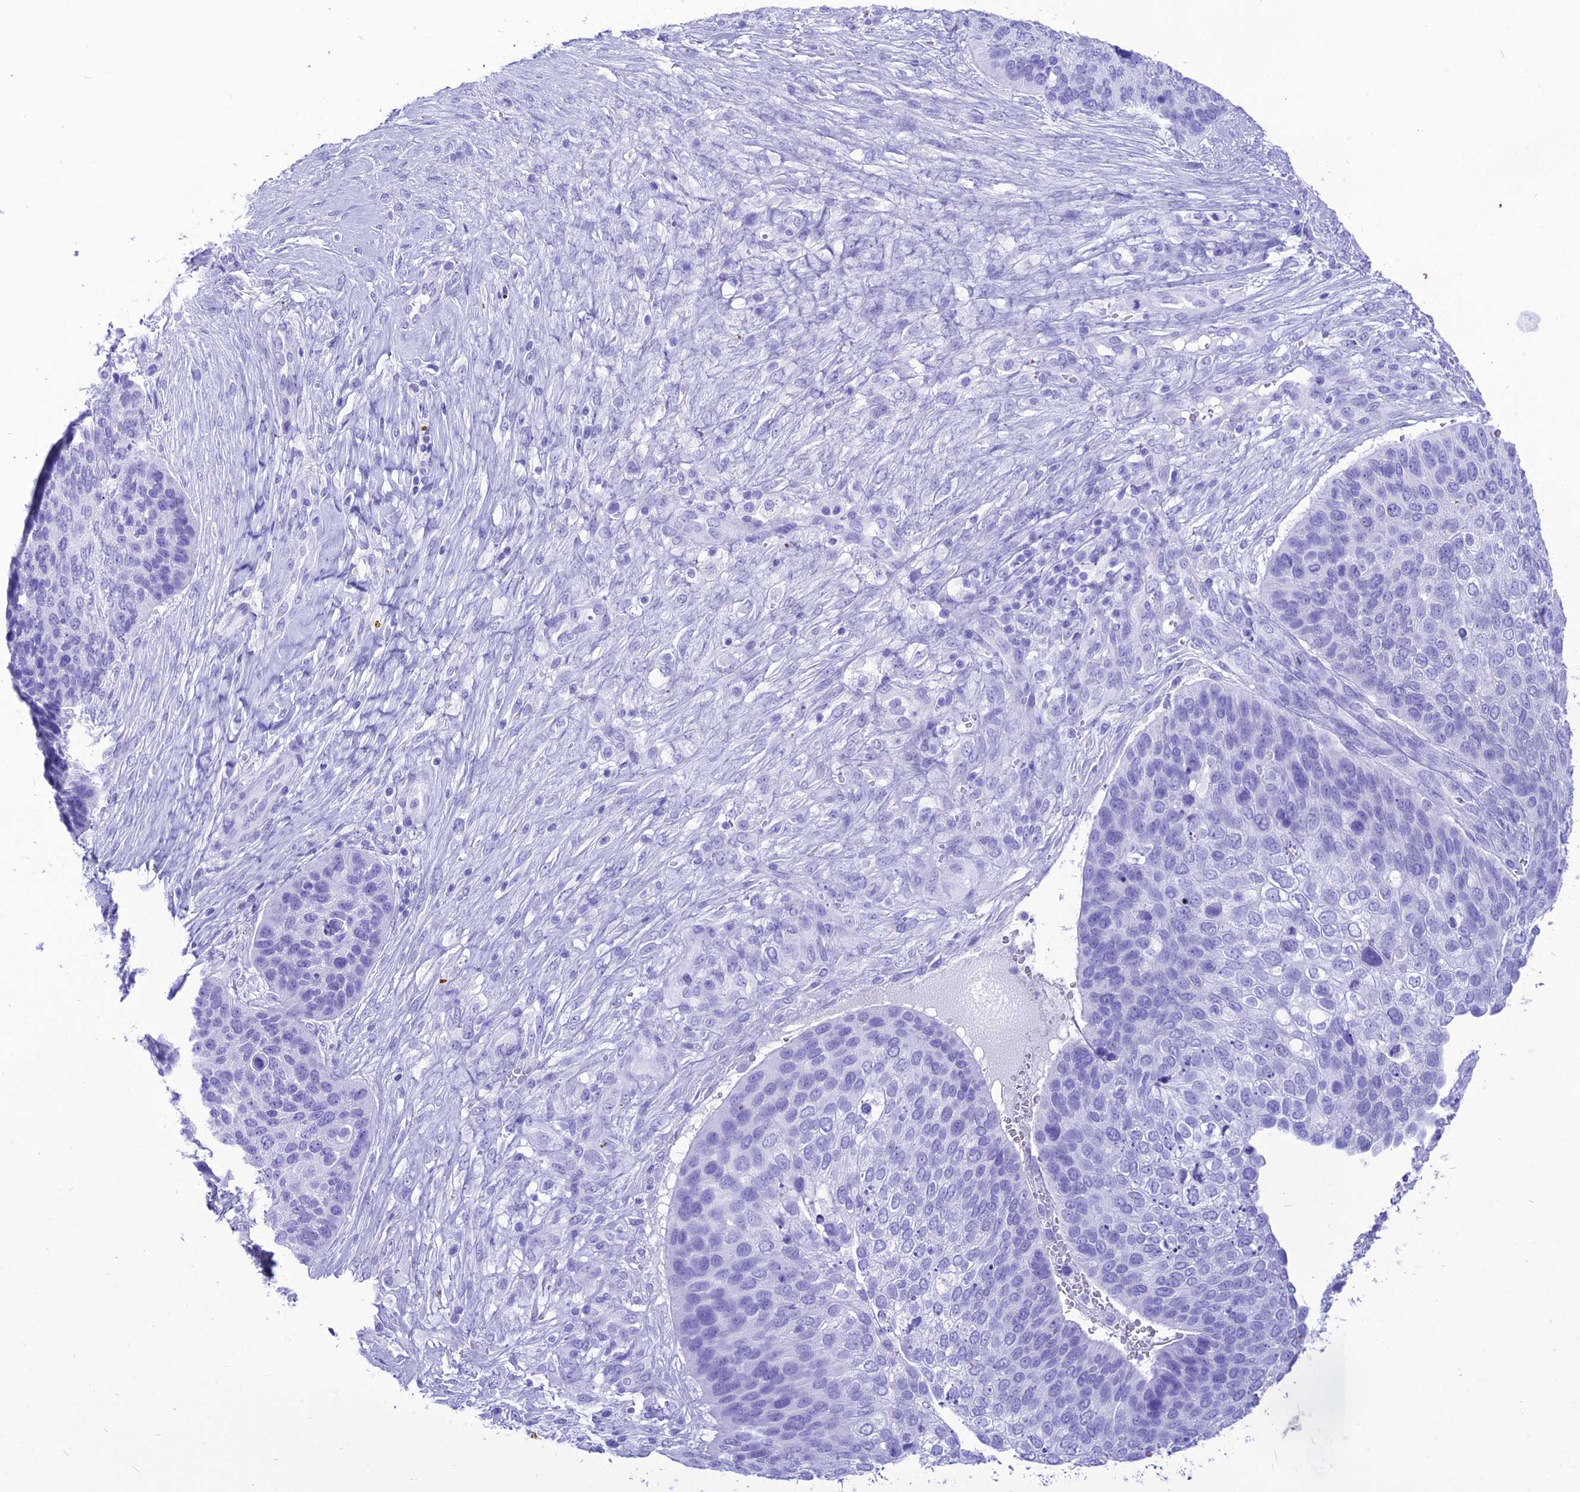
{"staining": {"intensity": "negative", "quantity": "none", "location": "none"}, "tissue": "skin cancer", "cell_type": "Tumor cells", "image_type": "cancer", "snomed": [{"axis": "morphology", "description": "Basal cell carcinoma"}, {"axis": "topography", "description": "Skin"}], "caption": "IHC micrograph of neoplastic tissue: skin cancer stained with DAB (3,3'-diaminobenzidine) demonstrates no significant protein positivity in tumor cells.", "gene": "PNMA5", "patient": {"sex": "female", "age": 74}}